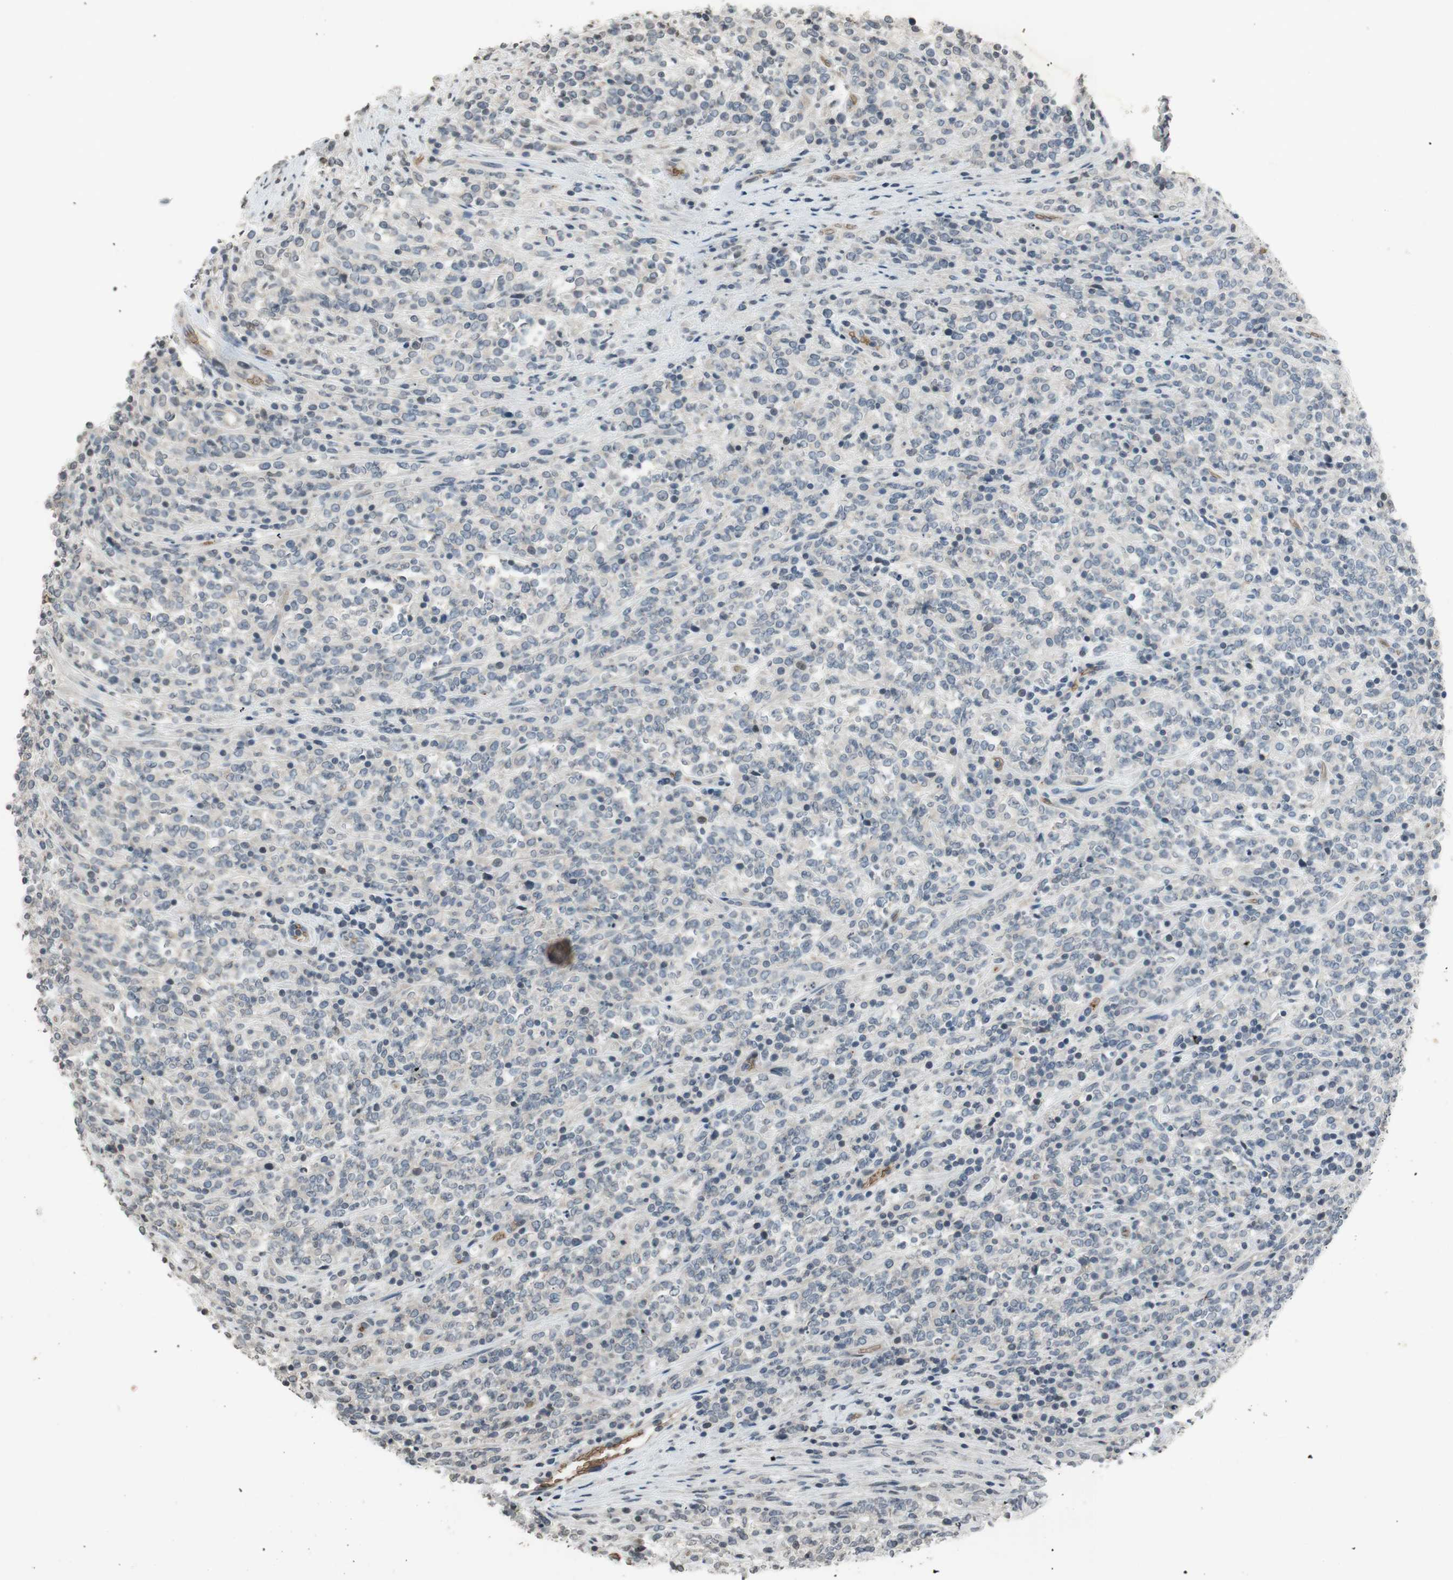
{"staining": {"intensity": "negative", "quantity": "none", "location": "none"}, "tissue": "lymphoma", "cell_type": "Tumor cells", "image_type": "cancer", "snomed": [{"axis": "morphology", "description": "Malignant lymphoma, non-Hodgkin's type, High grade"}, {"axis": "topography", "description": "Soft tissue"}], "caption": "This is an IHC histopathology image of human malignant lymphoma, non-Hodgkin's type (high-grade). There is no expression in tumor cells.", "gene": "GYPC", "patient": {"sex": "male", "age": 18}}